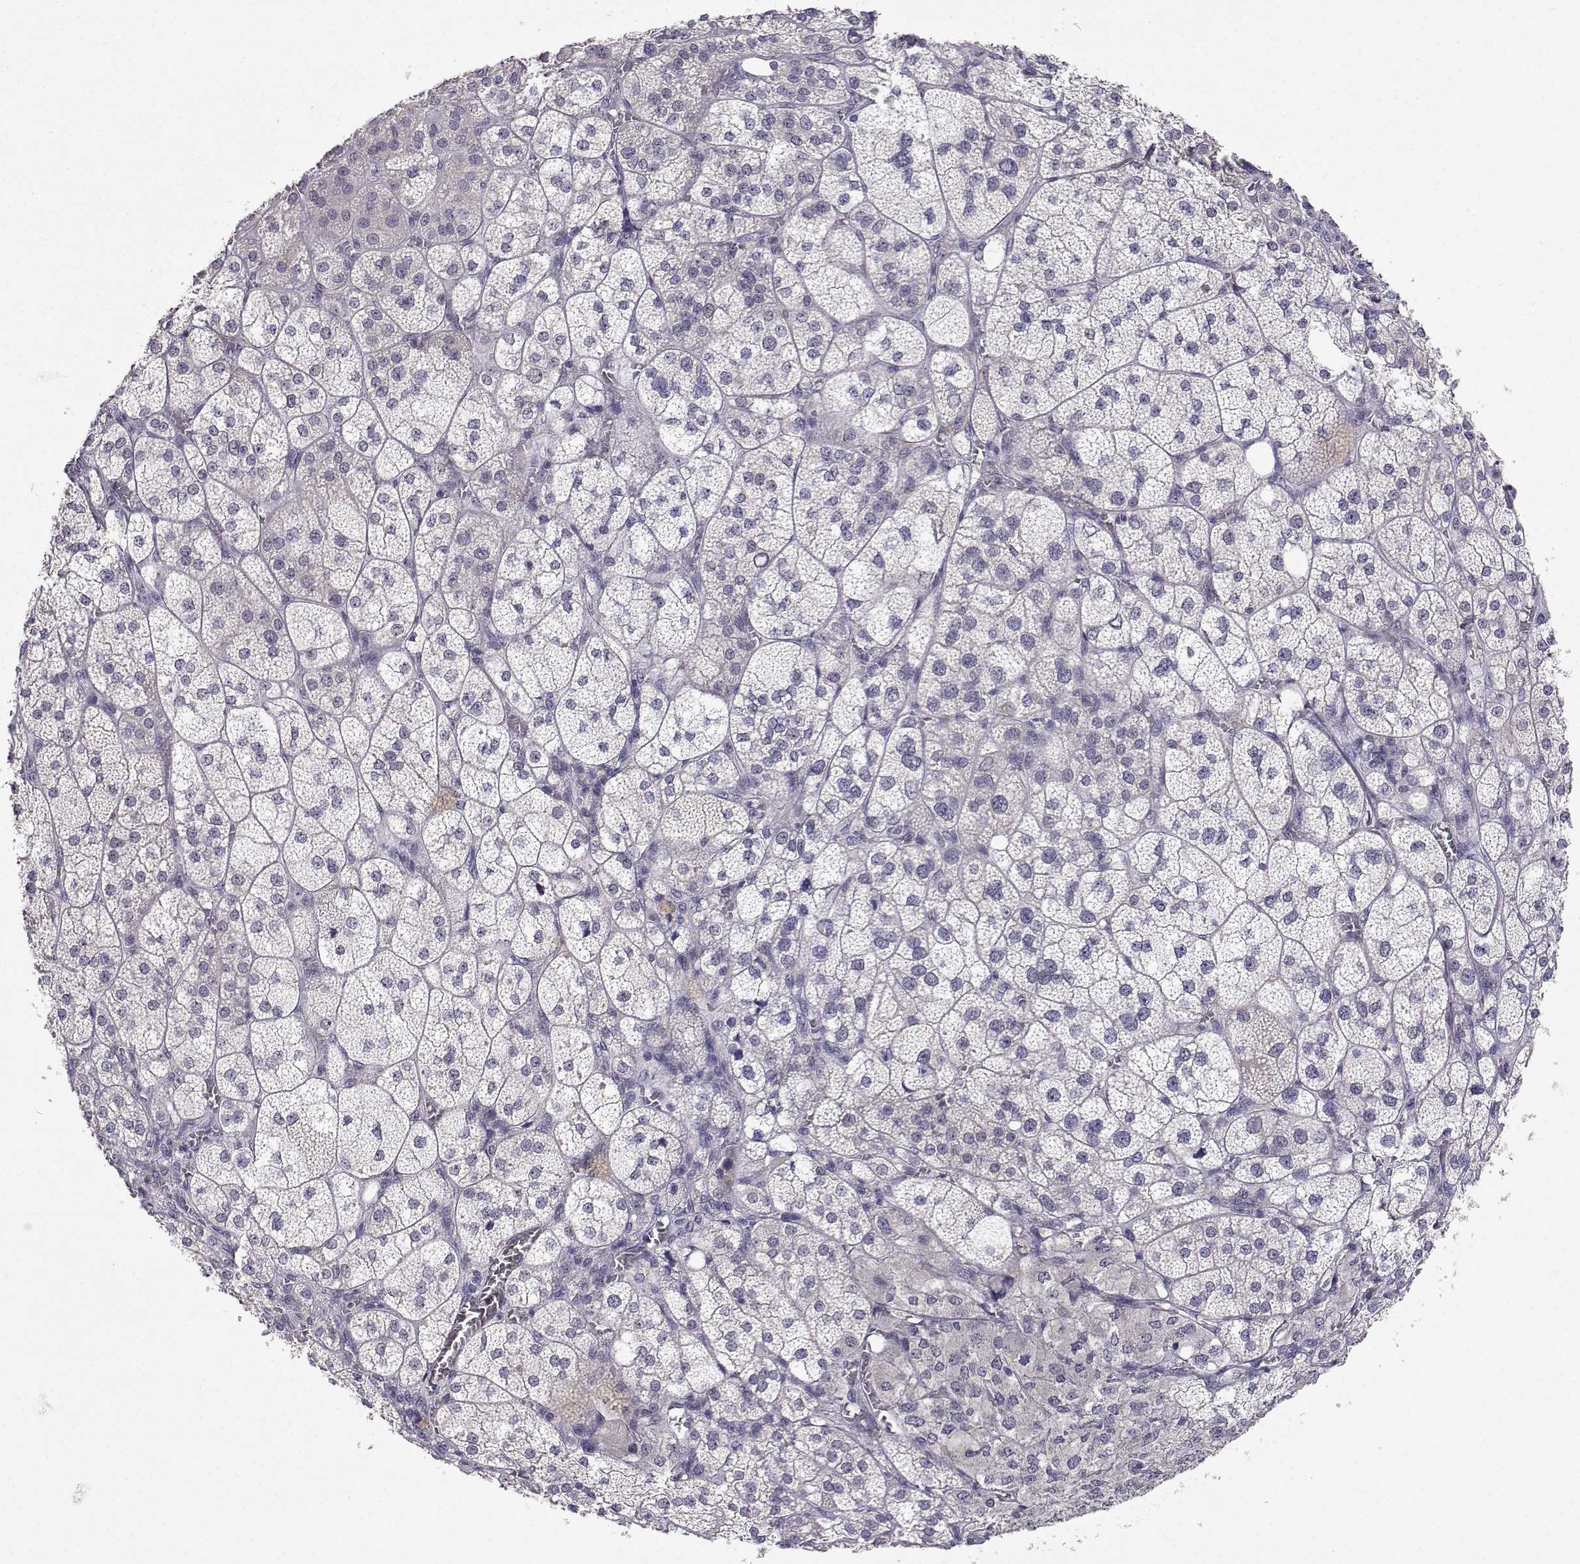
{"staining": {"intensity": "weak", "quantity": "<25%", "location": "cytoplasmic/membranous"}, "tissue": "adrenal gland", "cell_type": "Glandular cells", "image_type": "normal", "snomed": [{"axis": "morphology", "description": "Normal tissue, NOS"}, {"axis": "topography", "description": "Adrenal gland"}], "caption": "DAB immunohistochemical staining of unremarkable human adrenal gland shows no significant positivity in glandular cells.", "gene": "SLC6A3", "patient": {"sex": "female", "age": 60}}